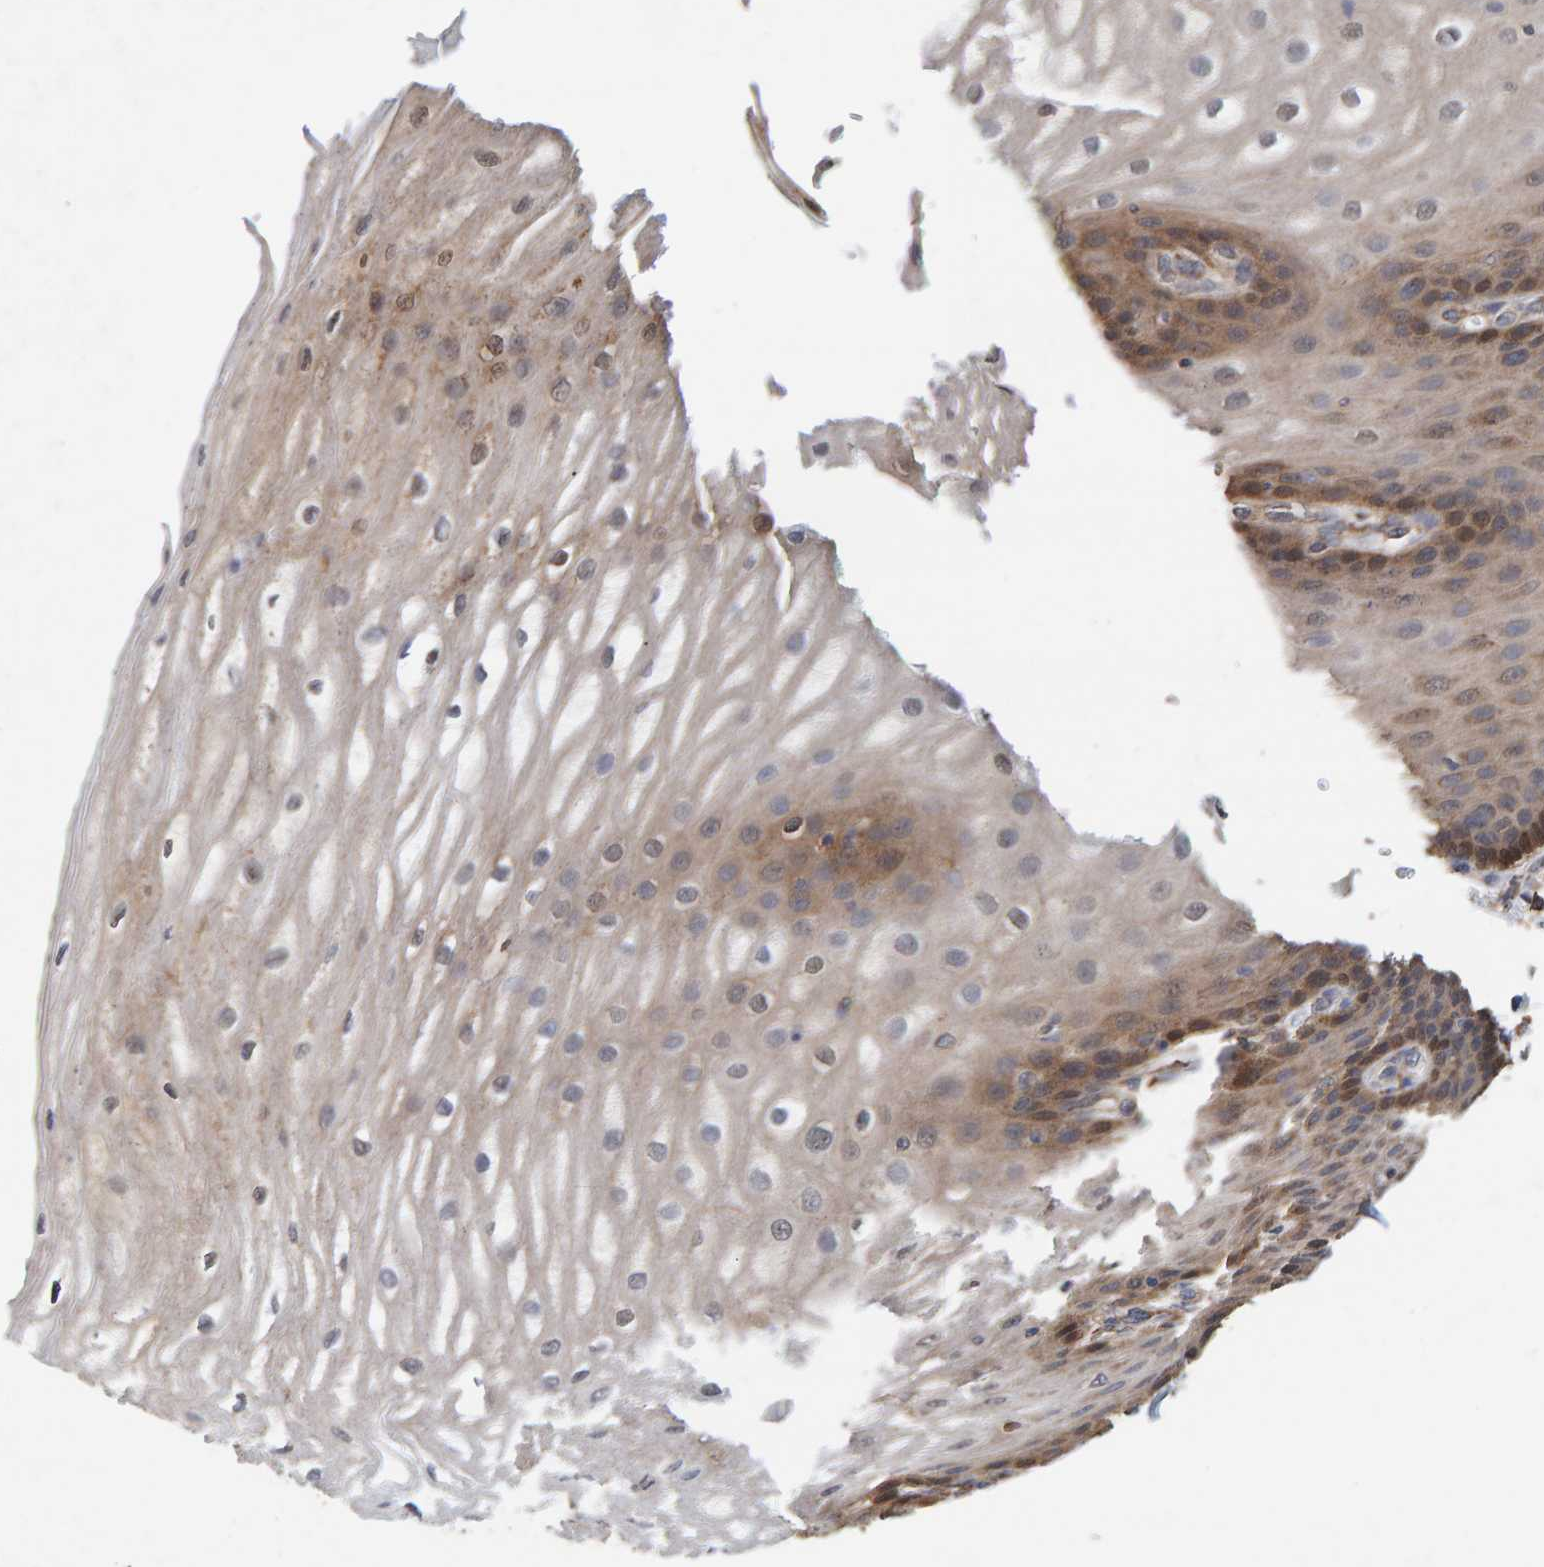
{"staining": {"intensity": "moderate", "quantity": ">75%", "location": "cytoplasmic/membranous,nuclear"}, "tissue": "esophagus", "cell_type": "Squamous epithelial cells", "image_type": "normal", "snomed": [{"axis": "morphology", "description": "Normal tissue, NOS"}, {"axis": "topography", "description": "Esophagus"}], "caption": "A brown stain highlights moderate cytoplasmic/membranous,nuclear positivity of a protein in squamous epithelial cells of normal esophagus.", "gene": "PLA2G3", "patient": {"sex": "male", "age": 54}}